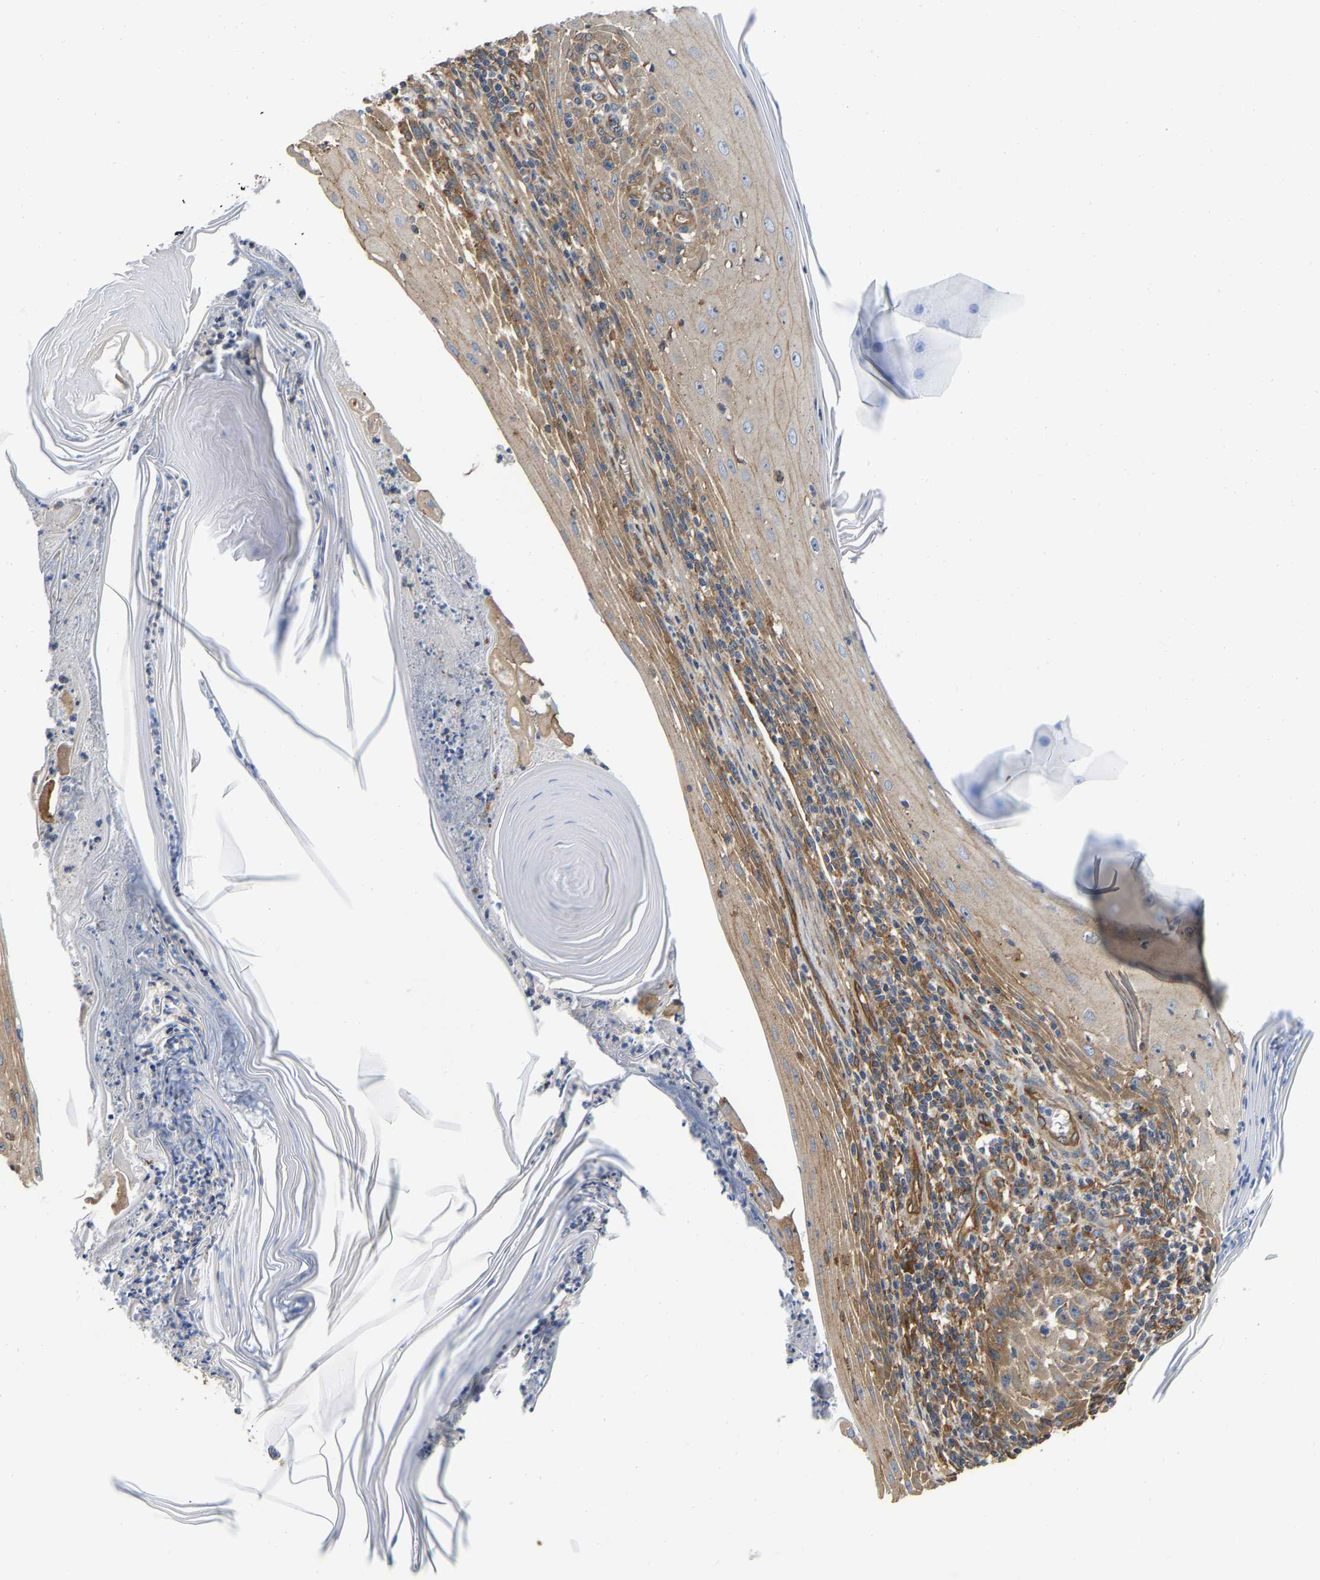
{"staining": {"intensity": "moderate", "quantity": ">75%", "location": "cytoplasmic/membranous"}, "tissue": "skin cancer", "cell_type": "Tumor cells", "image_type": "cancer", "snomed": [{"axis": "morphology", "description": "Squamous cell carcinoma, NOS"}, {"axis": "topography", "description": "Skin"}], "caption": "Immunohistochemical staining of skin squamous cell carcinoma shows medium levels of moderate cytoplasmic/membranous protein staining in about >75% of tumor cells.", "gene": "FLNB", "patient": {"sex": "female", "age": 73}}